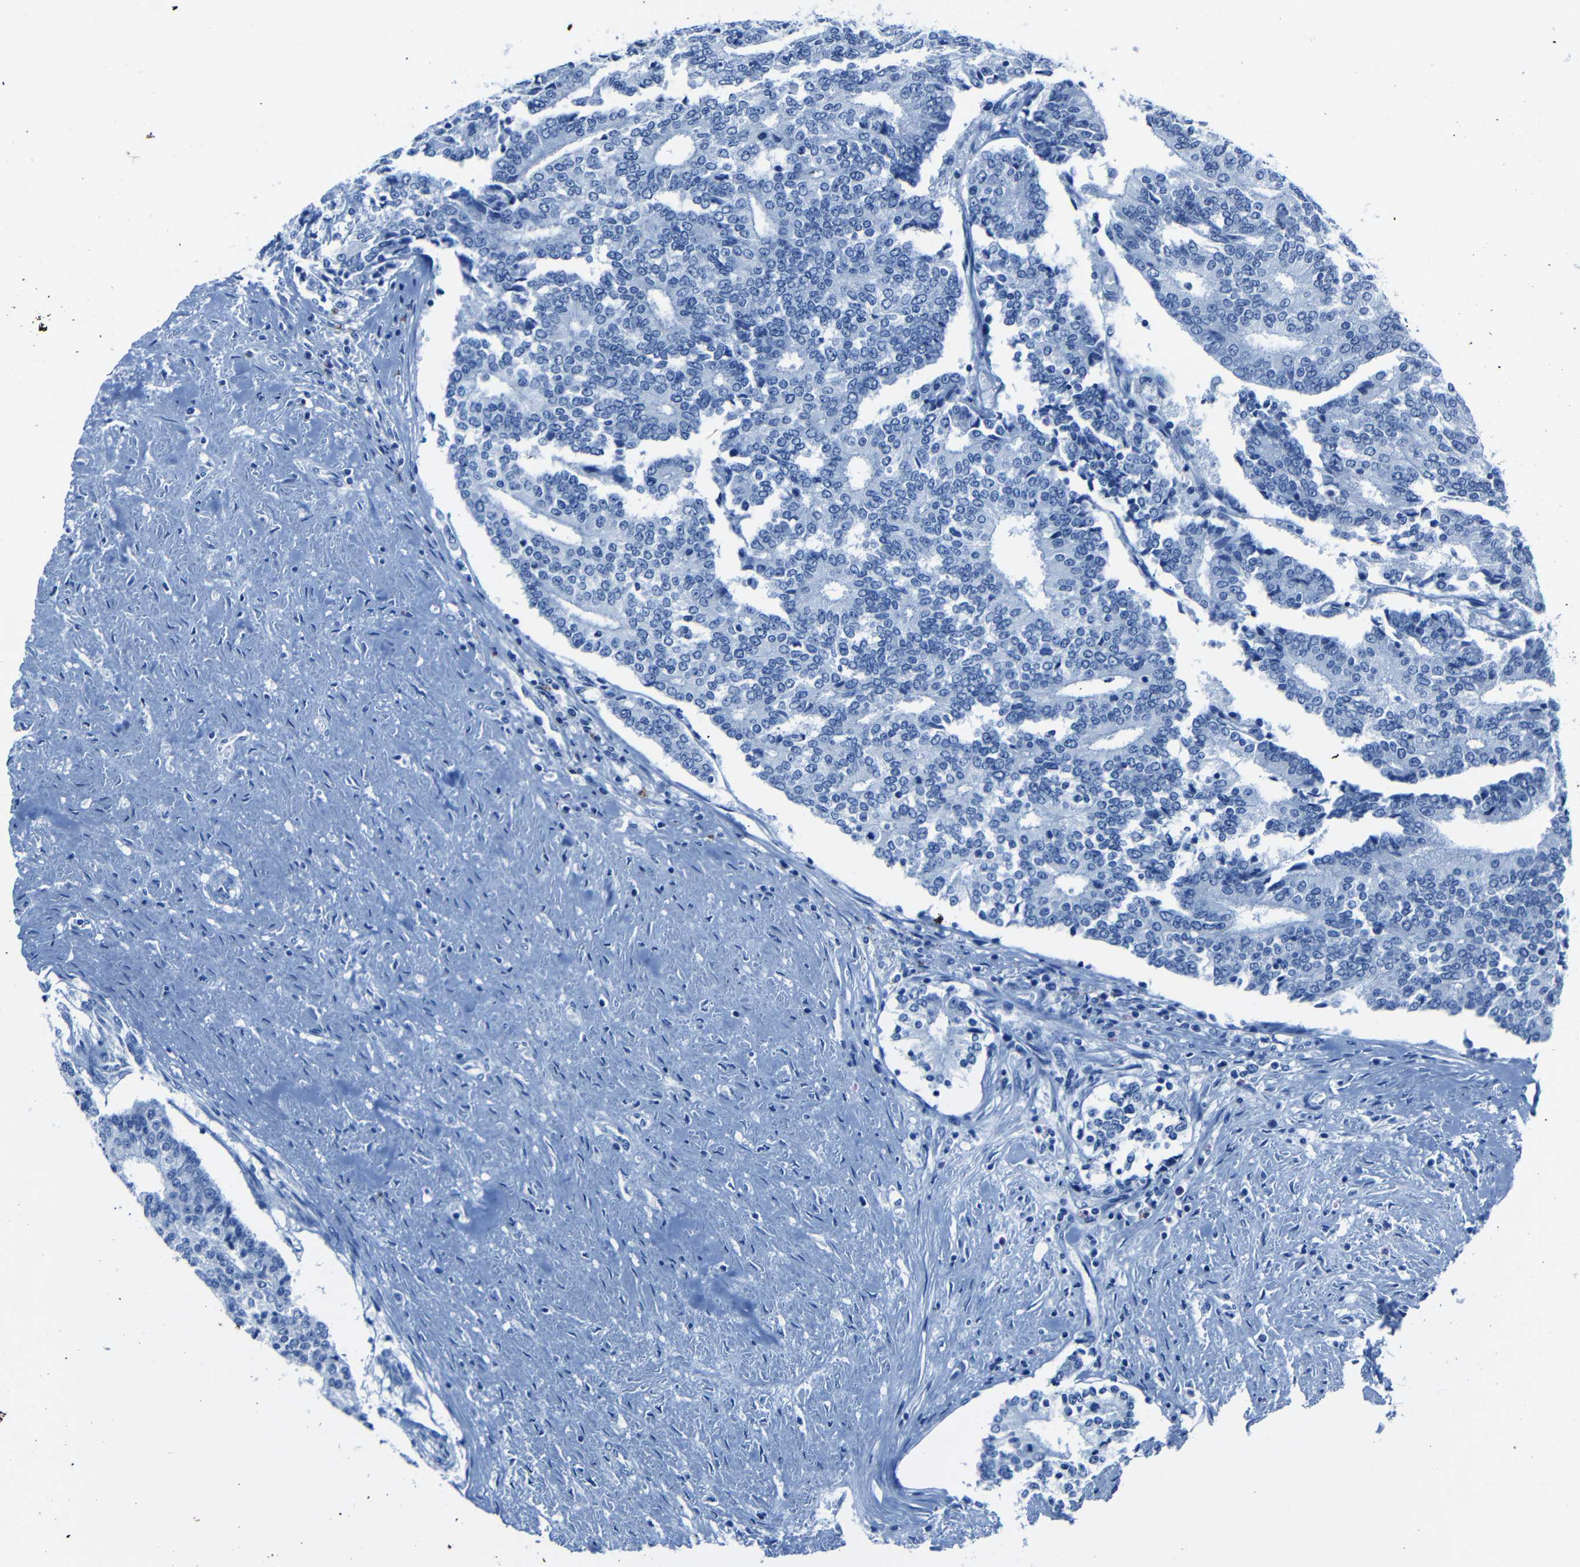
{"staining": {"intensity": "negative", "quantity": "none", "location": "none"}, "tissue": "prostate cancer", "cell_type": "Tumor cells", "image_type": "cancer", "snomed": [{"axis": "morphology", "description": "Normal tissue, NOS"}, {"axis": "morphology", "description": "Adenocarcinoma, High grade"}, {"axis": "topography", "description": "Prostate"}, {"axis": "topography", "description": "Seminal veicle"}], "caption": "Prostate cancer (high-grade adenocarcinoma) stained for a protein using IHC demonstrates no expression tumor cells.", "gene": "CLDN11", "patient": {"sex": "male", "age": 55}}